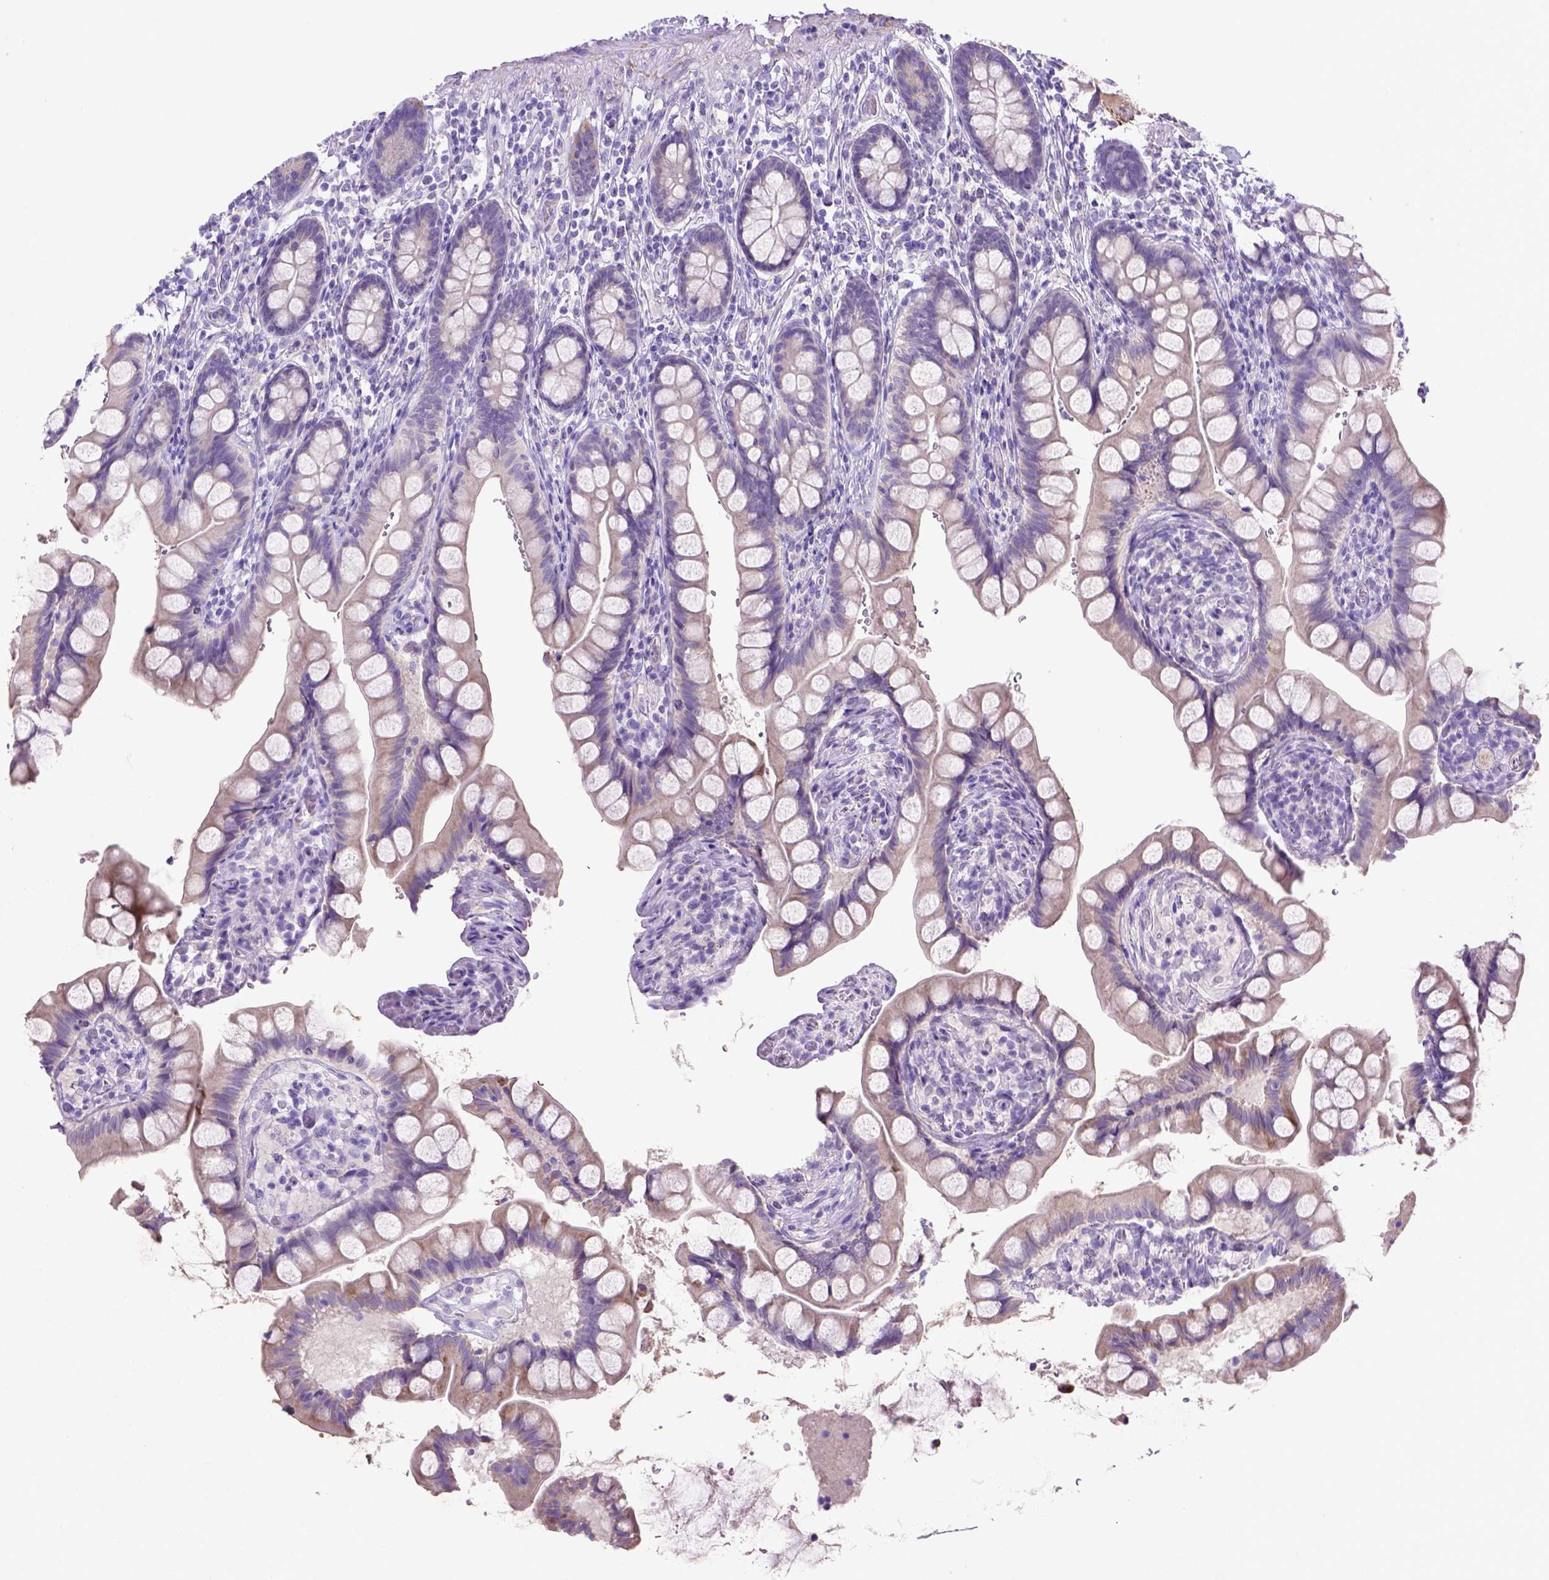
{"staining": {"intensity": "weak", "quantity": "25%-75%", "location": "cytoplasmic/membranous"}, "tissue": "small intestine", "cell_type": "Glandular cells", "image_type": "normal", "snomed": [{"axis": "morphology", "description": "Normal tissue, NOS"}, {"axis": "topography", "description": "Small intestine"}], "caption": "Immunohistochemical staining of normal human small intestine displays 25%-75% levels of weak cytoplasmic/membranous protein staining in approximately 25%-75% of glandular cells. Using DAB (3,3'-diaminobenzidine) (brown) and hematoxylin (blue) stains, captured at high magnification using brightfield microscopy.", "gene": "SIRPD", "patient": {"sex": "male", "age": 70}}